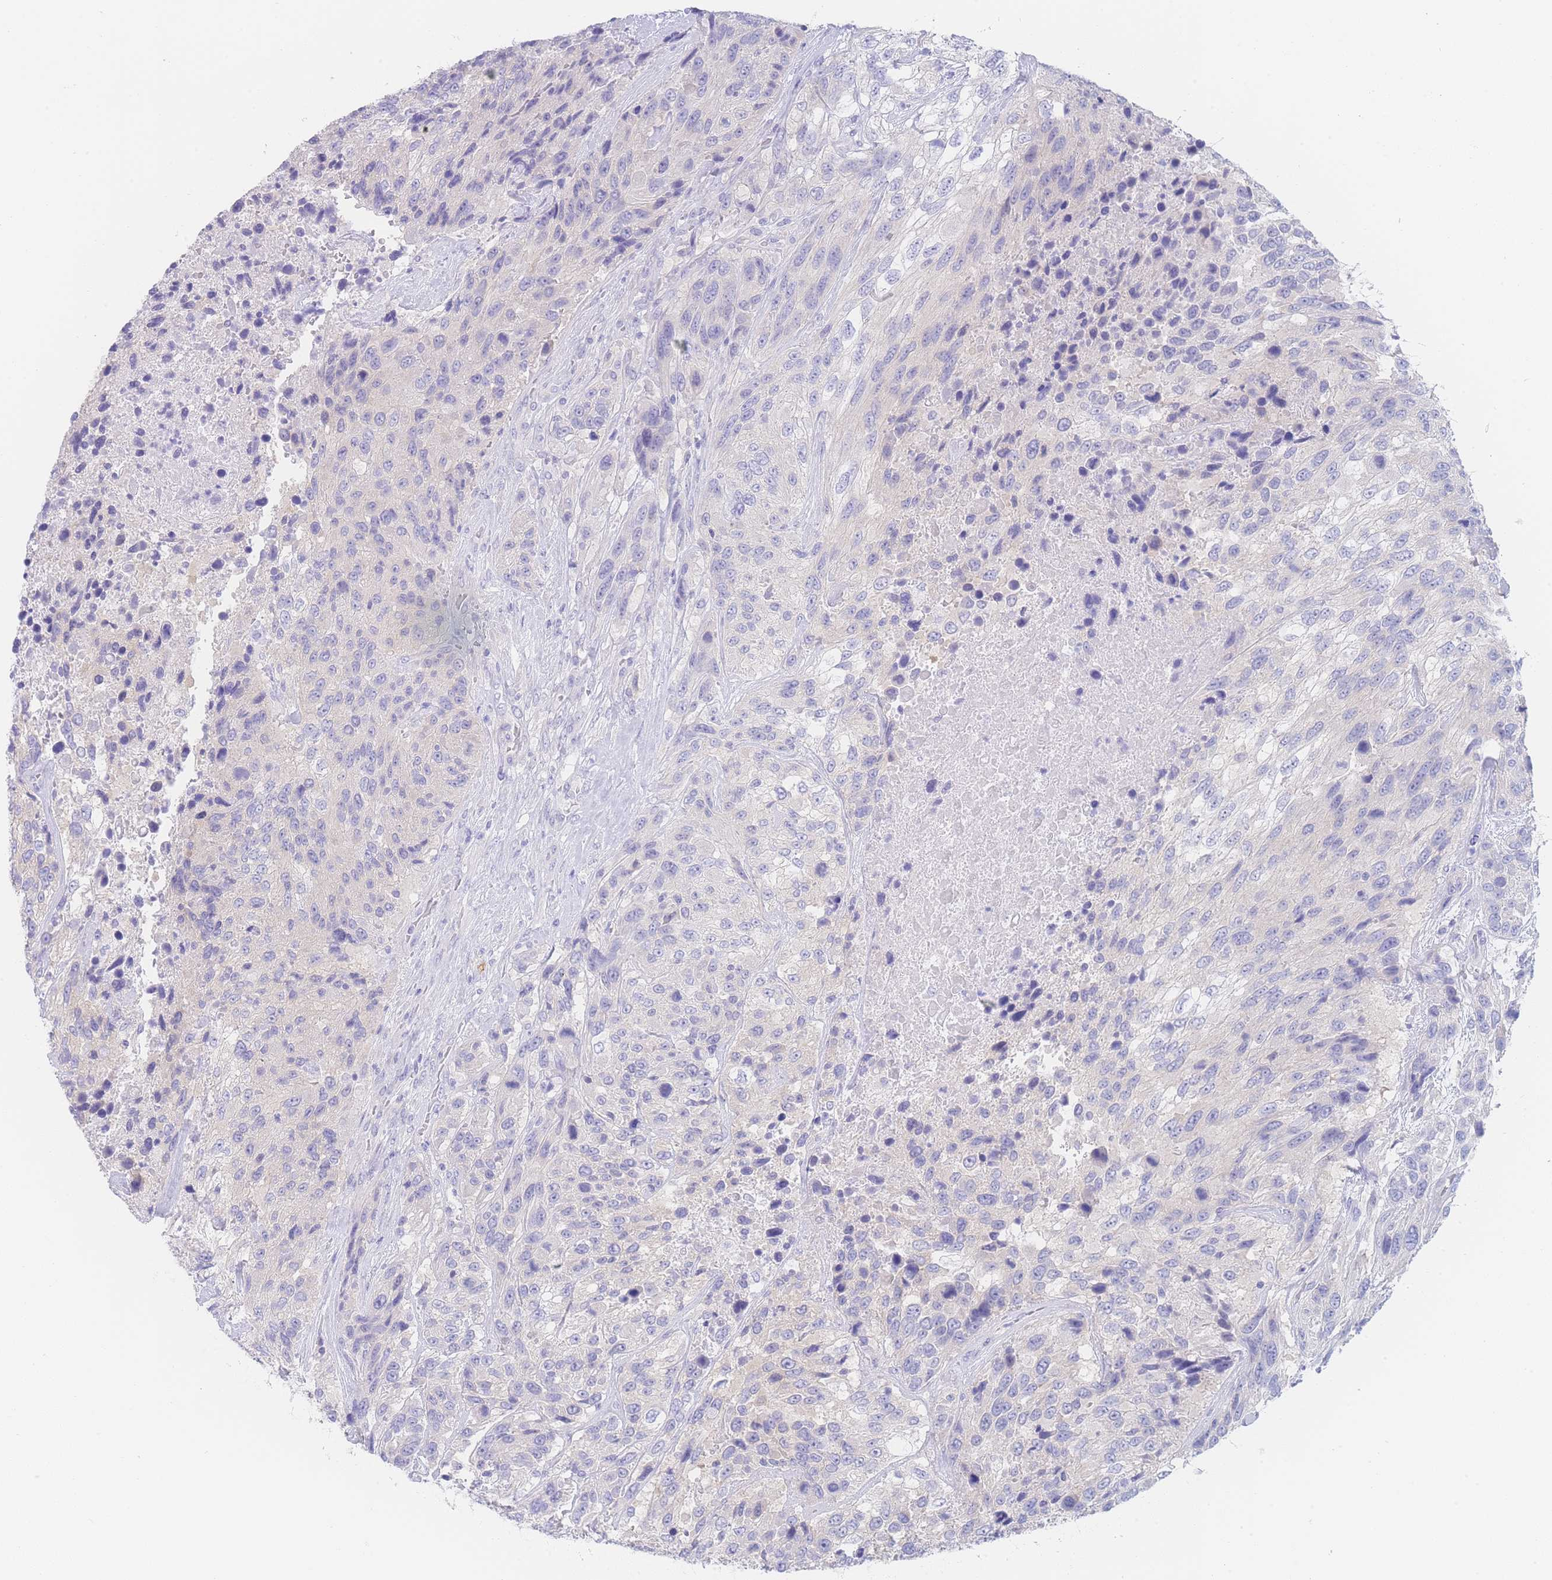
{"staining": {"intensity": "negative", "quantity": "none", "location": "none"}, "tissue": "urothelial cancer", "cell_type": "Tumor cells", "image_type": "cancer", "snomed": [{"axis": "morphology", "description": "Urothelial carcinoma, High grade"}, {"axis": "topography", "description": "Urinary bladder"}], "caption": "This is an immunohistochemistry (IHC) image of human urothelial cancer. There is no positivity in tumor cells.", "gene": "LZTFL1", "patient": {"sex": "female", "age": 70}}